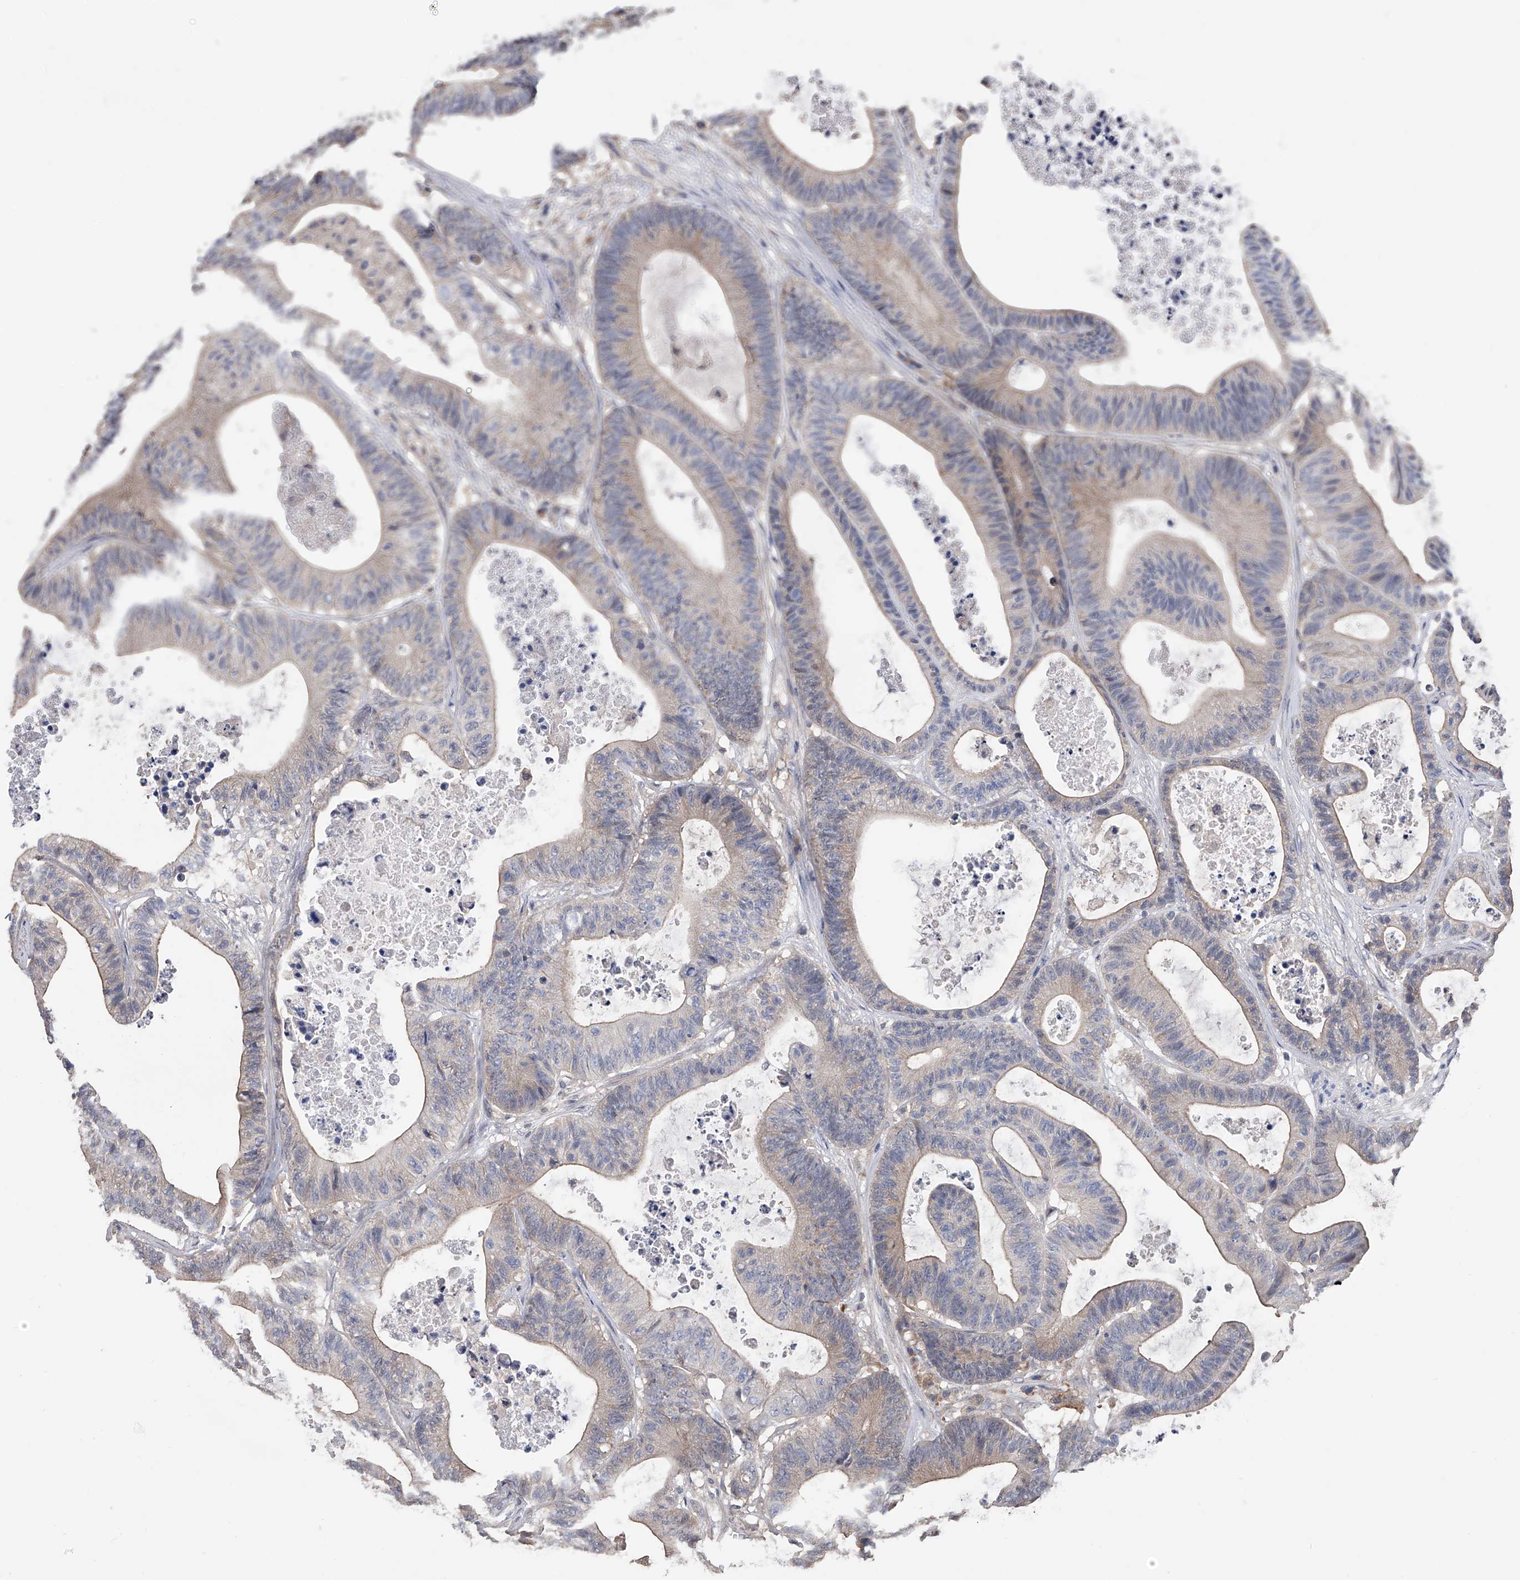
{"staining": {"intensity": "weak", "quantity": "<25%", "location": "cytoplasmic/membranous"}, "tissue": "colorectal cancer", "cell_type": "Tumor cells", "image_type": "cancer", "snomed": [{"axis": "morphology", "description": "Adenocarcinoma, NOS"}, {"axis": "topography", "description": "Colon"}], "caption": "The micrograph shows no staining of tumor cells in colorectal adenocarcinoma.", "gene": "CFAP298", "patient": {"sex": "female", "age": 84}}